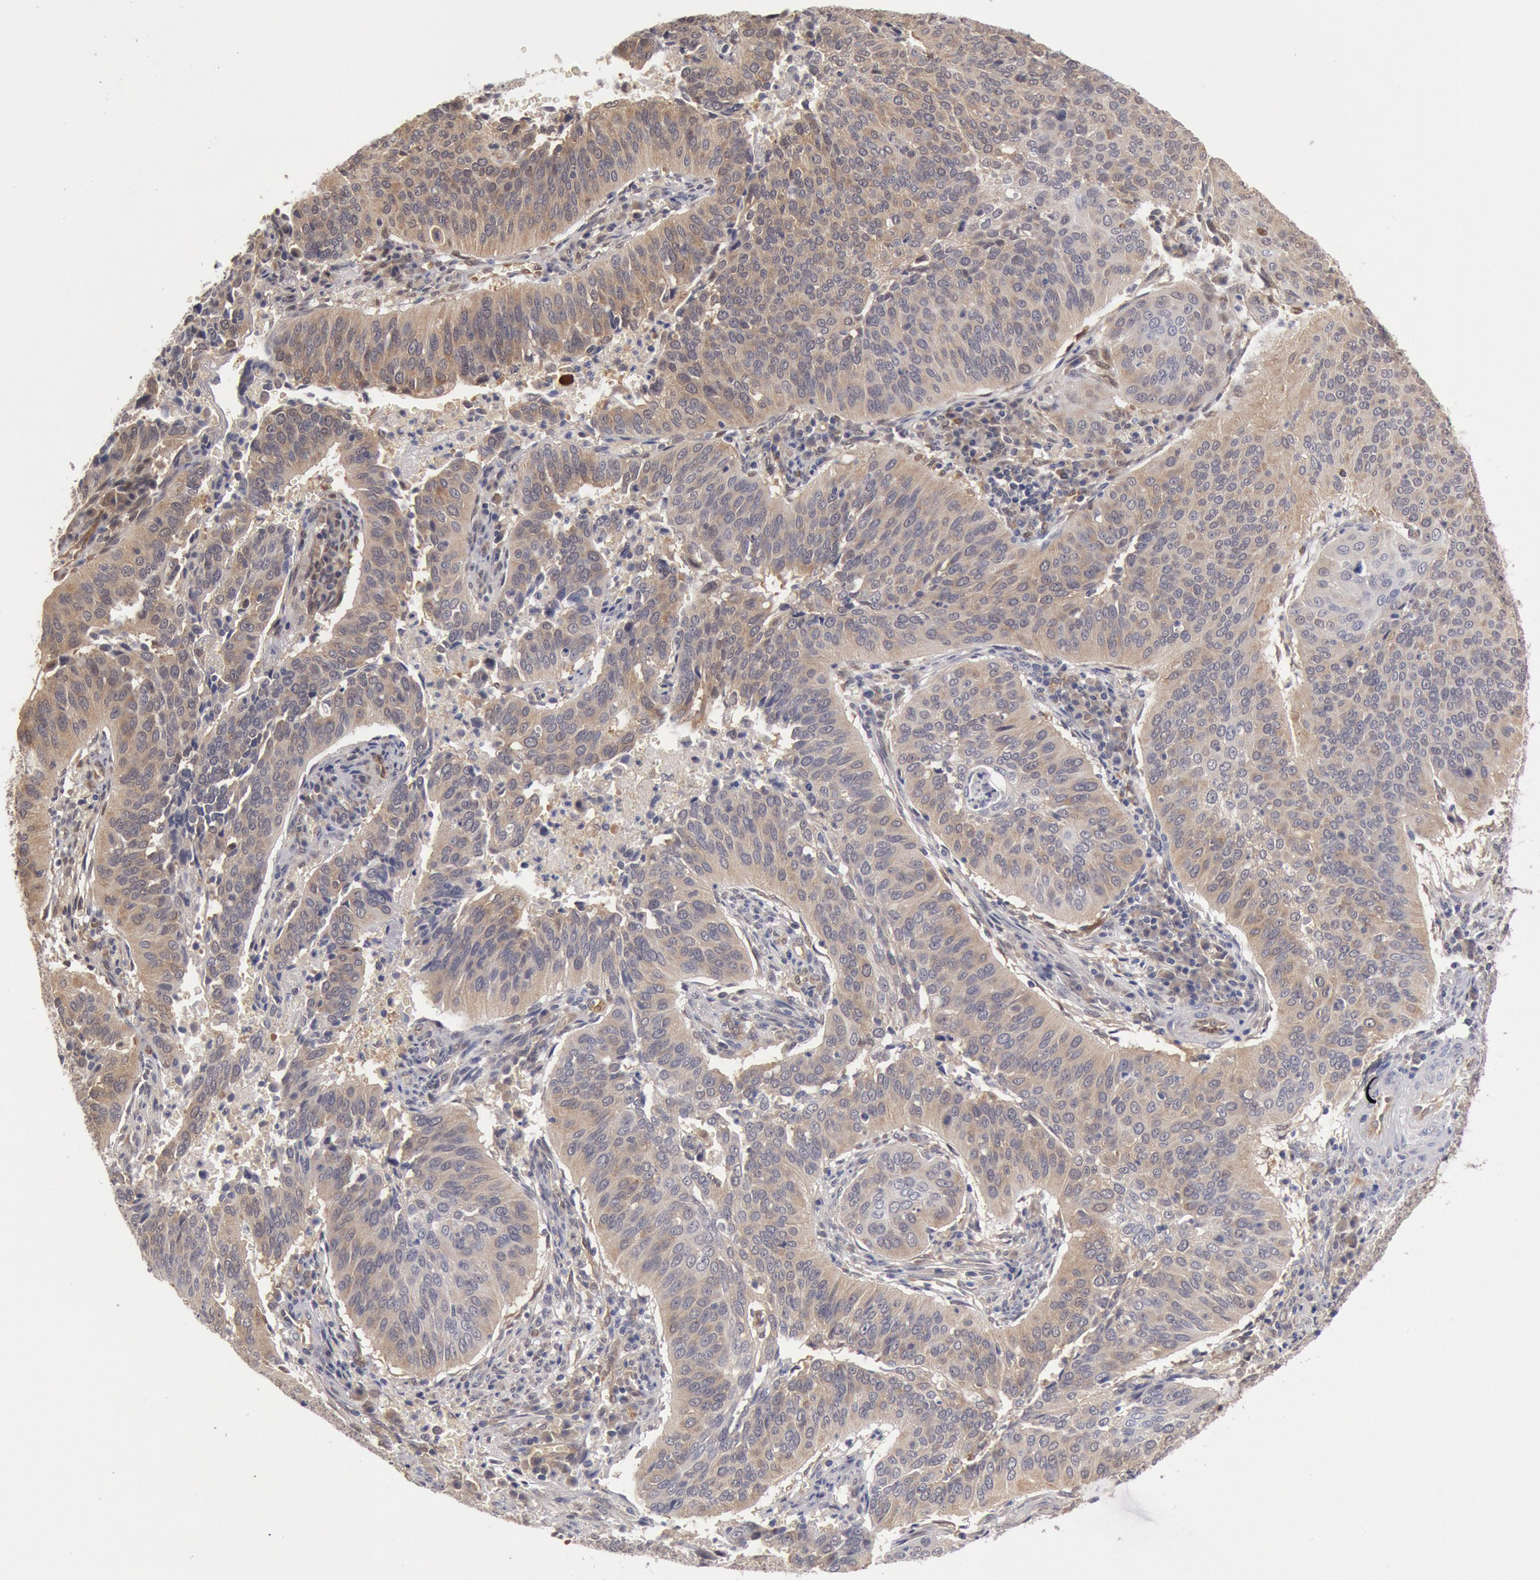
{"staining": {"intensity": "weak", "quantity": "25%-75%", "location": "cytoplasmic/membranous"}, "tissue": "cervical cancer", "cell_type": "Tumor cells", "image_type": "cancer", "snomed": [{"axis": "morphology", "description": "Squamous cell carcinoma, NOS"}, {"axis": "topography", "description": "Cervix"}], "caption": "Cervical cancer (squamous cell carcinoma) stained with DAB (3,3'-diaminobenzidine) immunohistochemistry shows low levels of weak cytoplasmic/membranous positivity in about 25%-75% of tumor cells.", "gene": "DNAJA1", "patient": {"sex": "female", "age": 39}}